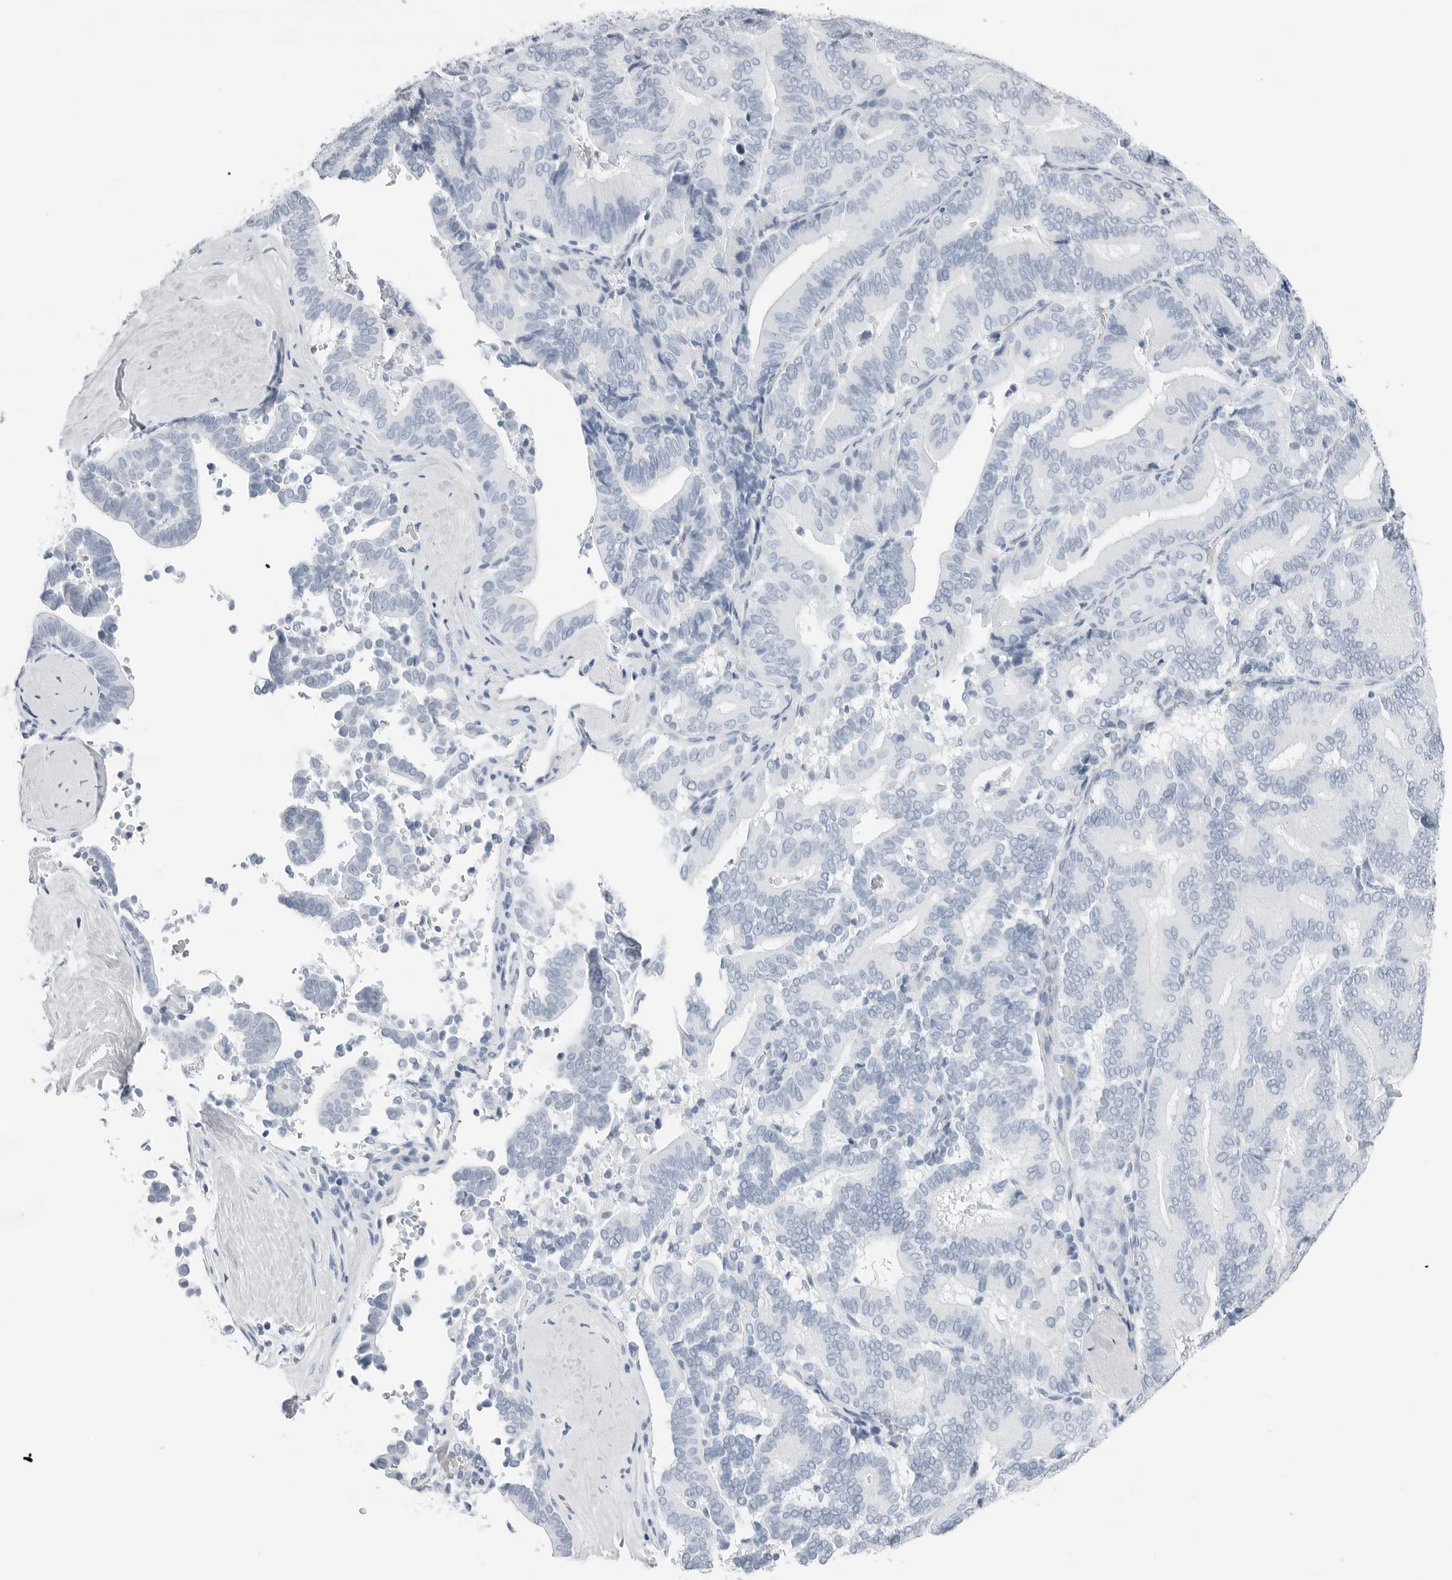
{"staining": {"intensity": "negative", "quantity": "none", "location": "none"}, "tissue": "liver cancer", "cell_type": "Tumor cells", "image_type": "cancer", "snomed": [{"axis": "morphology", "description": "Cholangiocarcinoma"}, {"axis": "topography", "description": "Liver"}], "caption": "DAB immunohistochemical staining of human liver cholangiocarcinoma reveals no significant positivity in tumor cells.", "gene": "SLPI", "patient": {"sex": "female", "age": 75}}